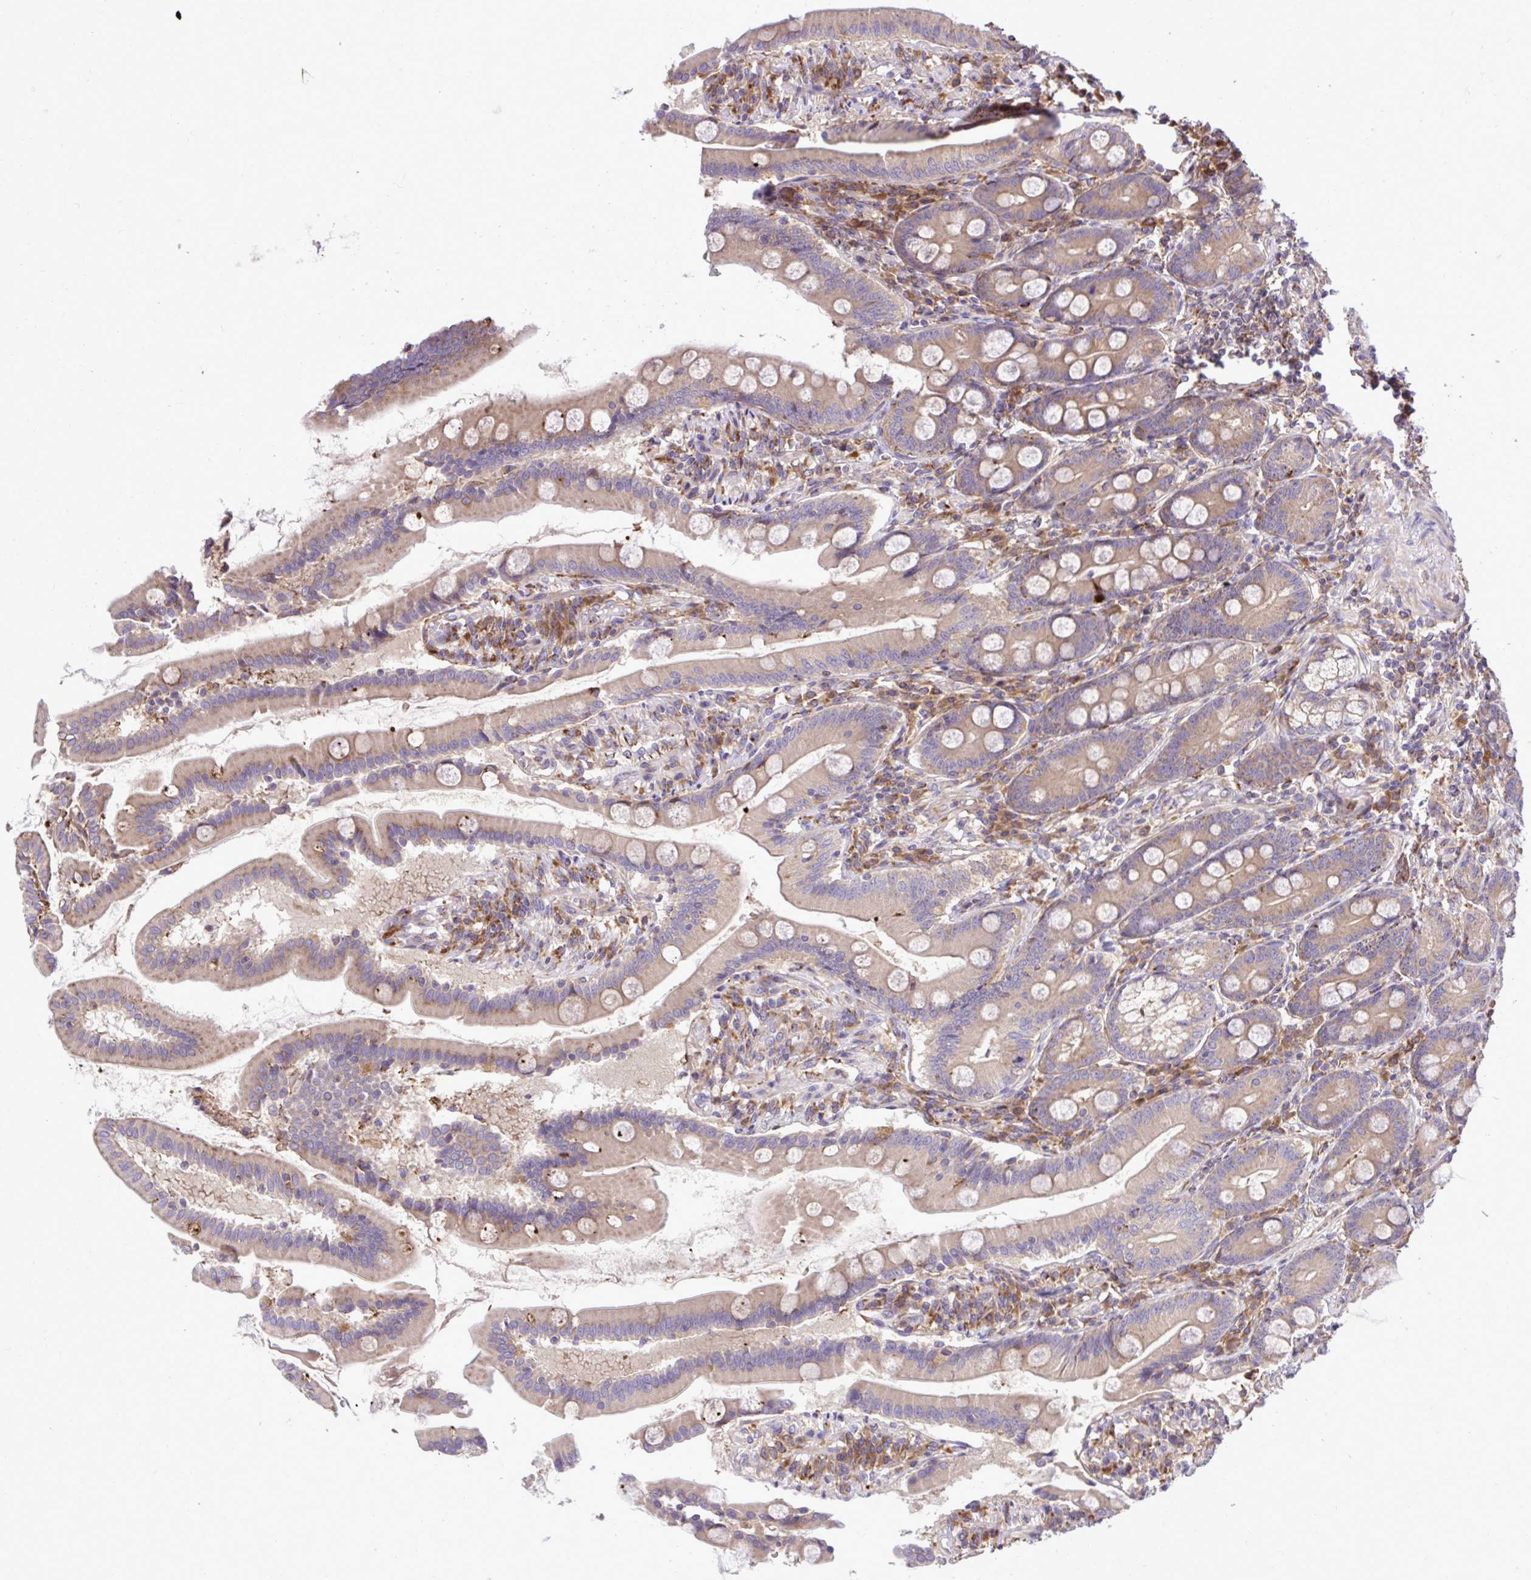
{"staining": {"intensity": "weak", "quantity": ">75%", "location": "cytoplasmic/membranous"}, "tissue": "duodenum", "cell_type": "Glandular cells", "image_type": "normal", "snomed": [{"axis": "morphology", "description": "Normal tissue, NOS"}, {"axis": "topography", "description": "Duodenum"}], "caption": "This histopathology image demonstrates unremarkable duodenum stained with IHC to label a protein in brown. The cytoplasmic/membranous of glandular cells show weak positivity for the protein. Nuclei are counter-stained blue.", "gene": "PAIP2", "patient": {"sex": "female", "age": 67}}